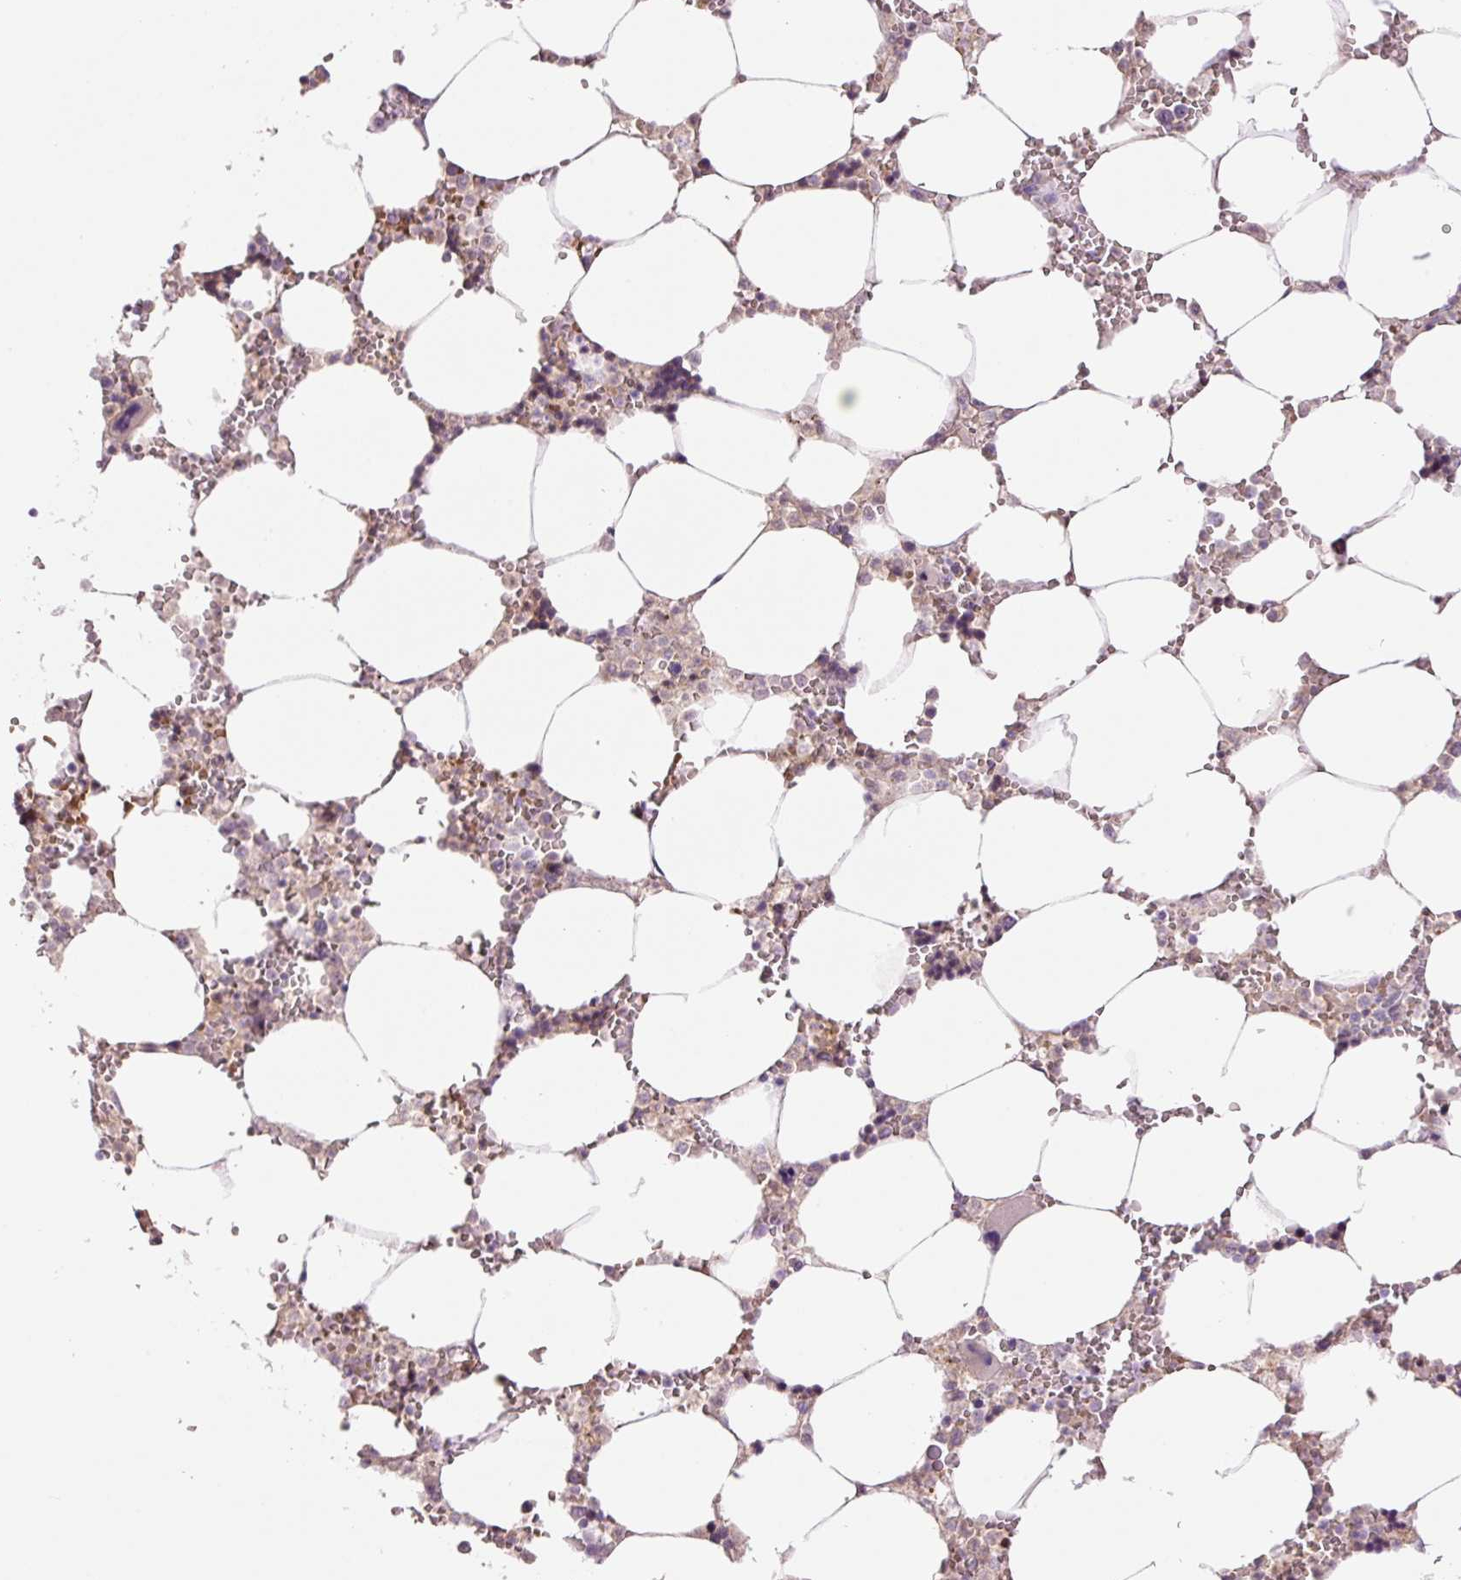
{"staining": {"intensity": "weak", "quantity": "25%-75%", "location": "cytoplasmic/membranous"}, "tissue": "bone marrow", "cell_type": "Hematopoietic cells", "image_type": "normal", "snomed": [{"axis": "morphology", "description": "Normal tissue, NOS"}, {"axis": "topography", "description": "Bone marrow"}], "caption": "Immunohistochemical staining of unremarkable human bone marrow displays low levels of weak cytoplasmic/membranous staining in approximately 25%-75% of hematopoietic cells. The protein of interest is stained brown, and the nuclei are stained in blue (DAB IHC with brightfield microscopy, high magnification).", "gene": "LY6G6D", "patient": {"sex": "male", "age": 64}}